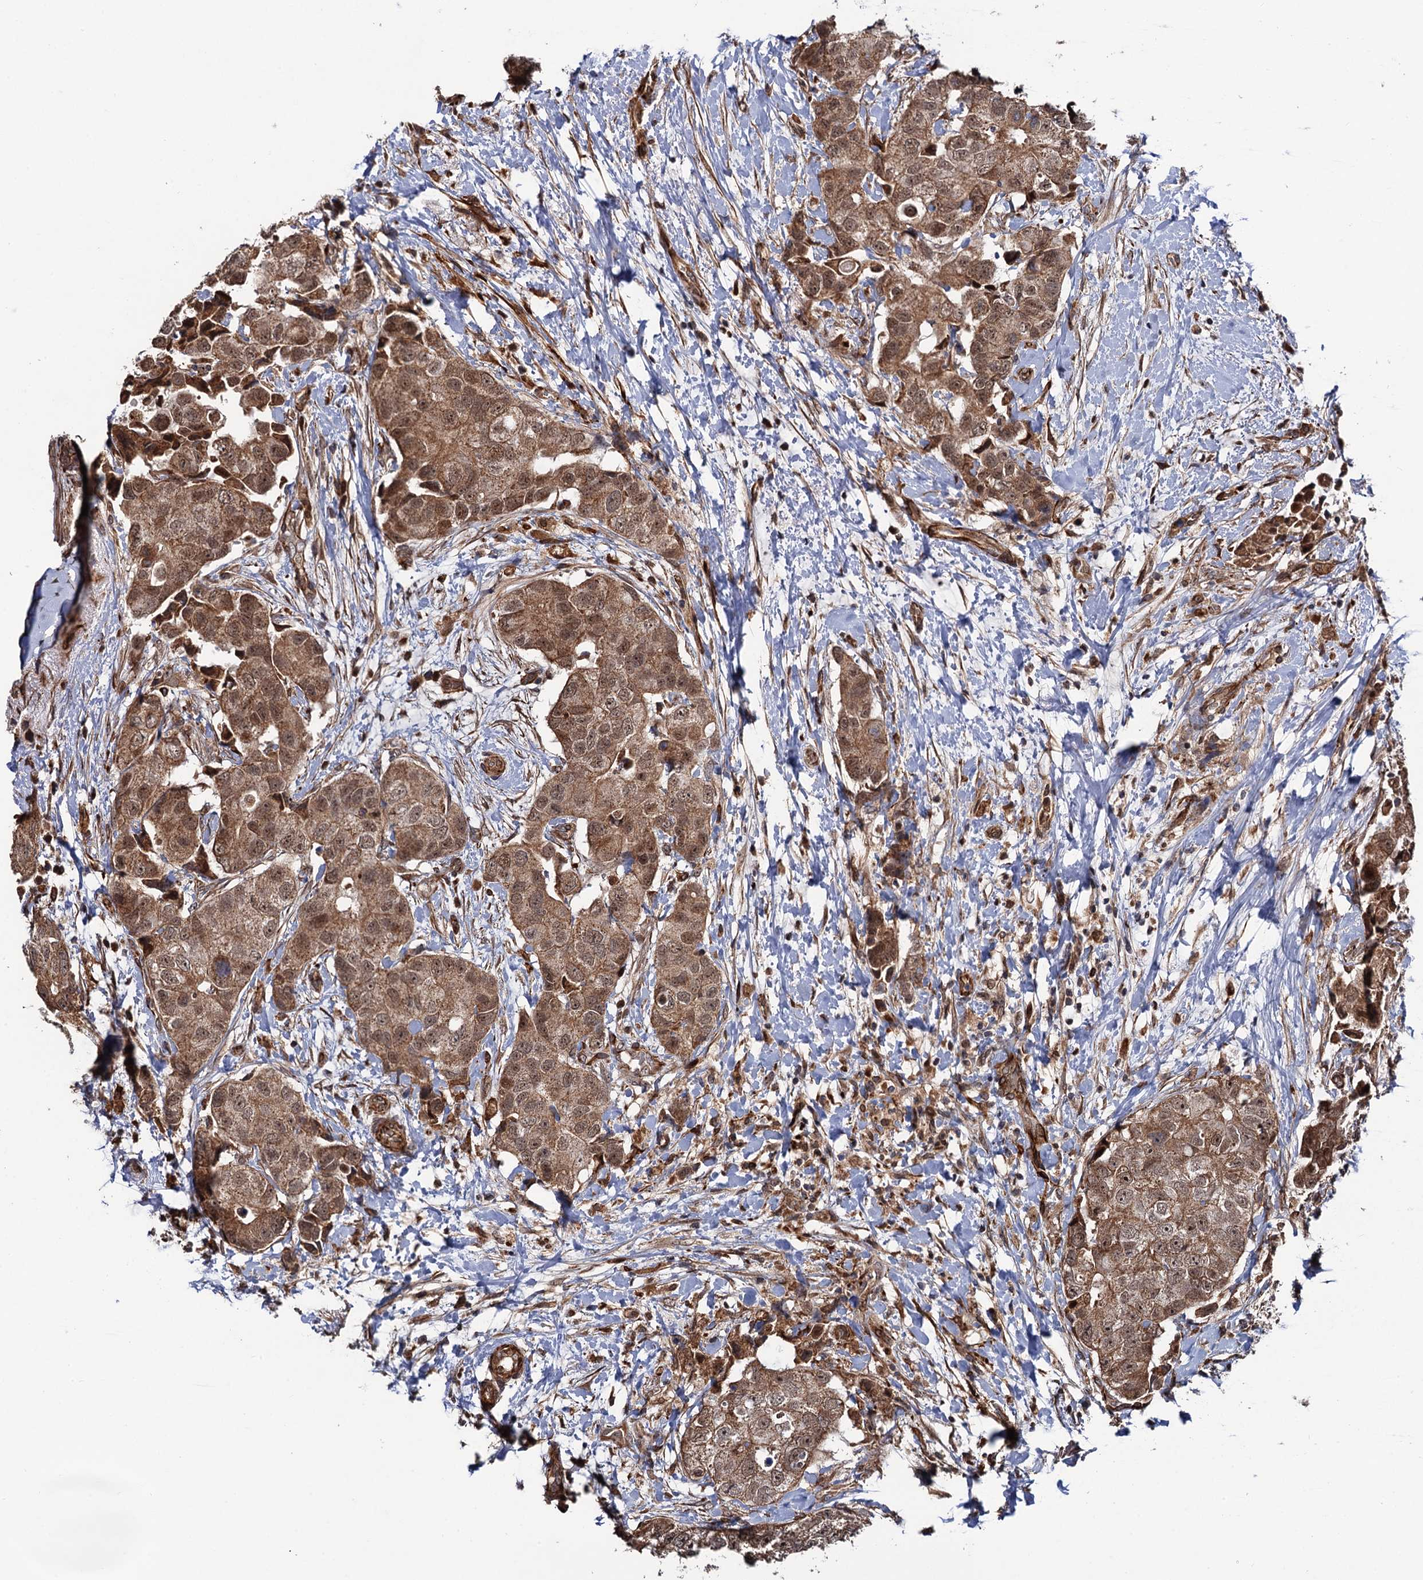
{"staining": {"intensity": "moderate", "quantity": ">75%", "location": "cytoplasmic/membranous,nuclear"}, "tissue": "breast cancer", "cell_type": "Tumor cells", "image_type": "cancer", "snomed": [{"axis": "morphology", "description": "Normal tissue, NOS"}, {"axis": "morphology", "description": "Duct carcinoma"}, {"axis": "topography", "description": "Breast"}], "caption": "About >75% of tumor cells in infiltrating ductal carcinoma (breast) exhibit moderate cytoplasmic/membranous and nuclear protein positivity as visualized by brown immunohistochemical staining.", "gene": "FSIP1", "patient": {"sex": "female", "age": 62}}